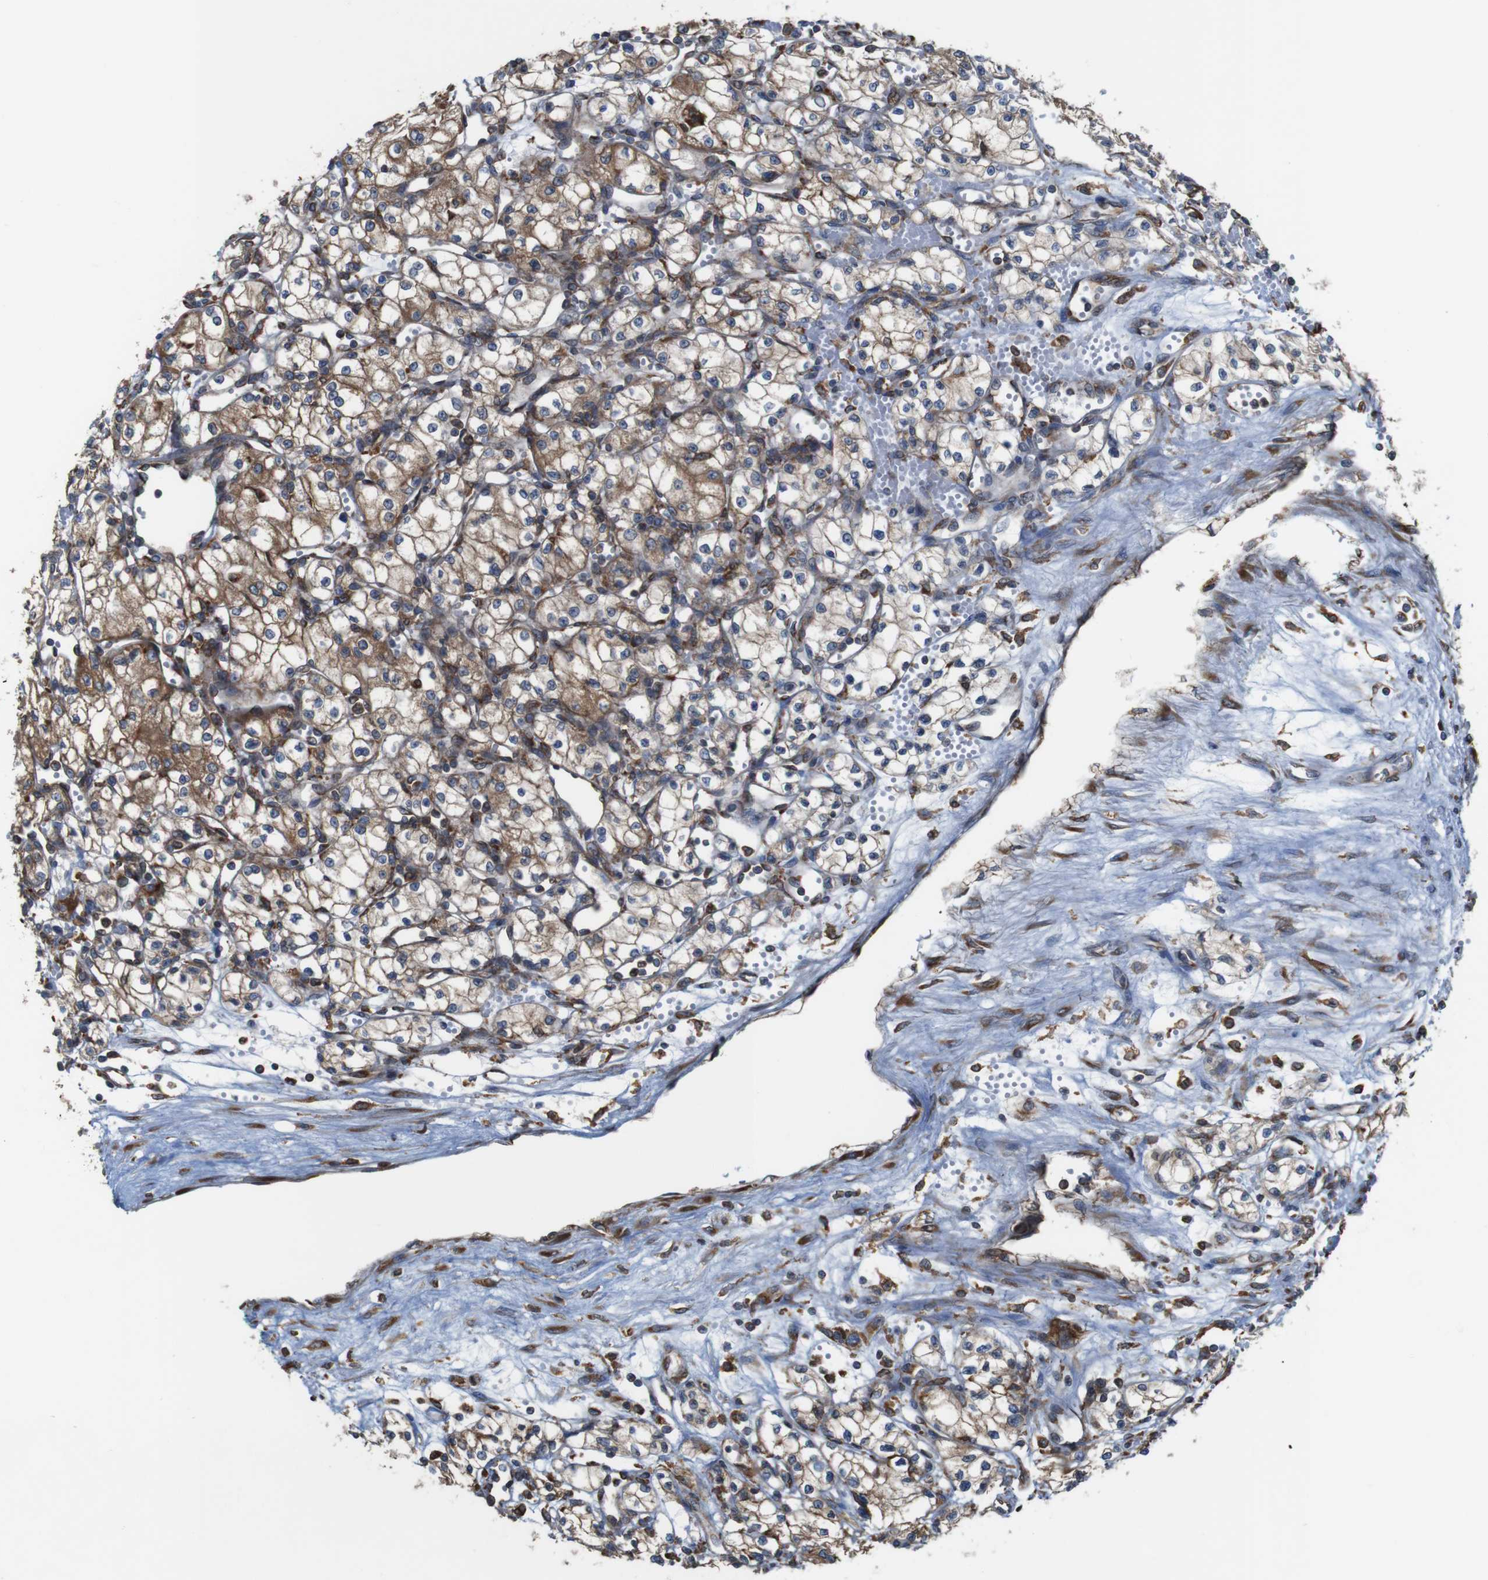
{"staining": {"intensity": "moderate", "quantity": "25%-75%", "location": "cytoplasmic/membranous"}, "tissue": "renal cancer", "cell_type": "Tumor cells", "image_type": "cancer", "snomed": [{"axis": "morphology", "description": "Normal tissue, NOS"}, {"axis": "morphology", "description": "Adenocarcinoma, NOS"}, {"axis": "topography", "description": "Kidney"}], "caption": "Tumor cells exhibit medium levels of moderate cytoplasmic/membranous staining in approximately 25%-75% of cells in renal cancer. The staining is performed using DAB brown chromogen to label protein expression. The nuclei are counter-stained blue using hematoxylin.", "gene": "UGGT1", "patient": {"sex": "male", "age": 59}}